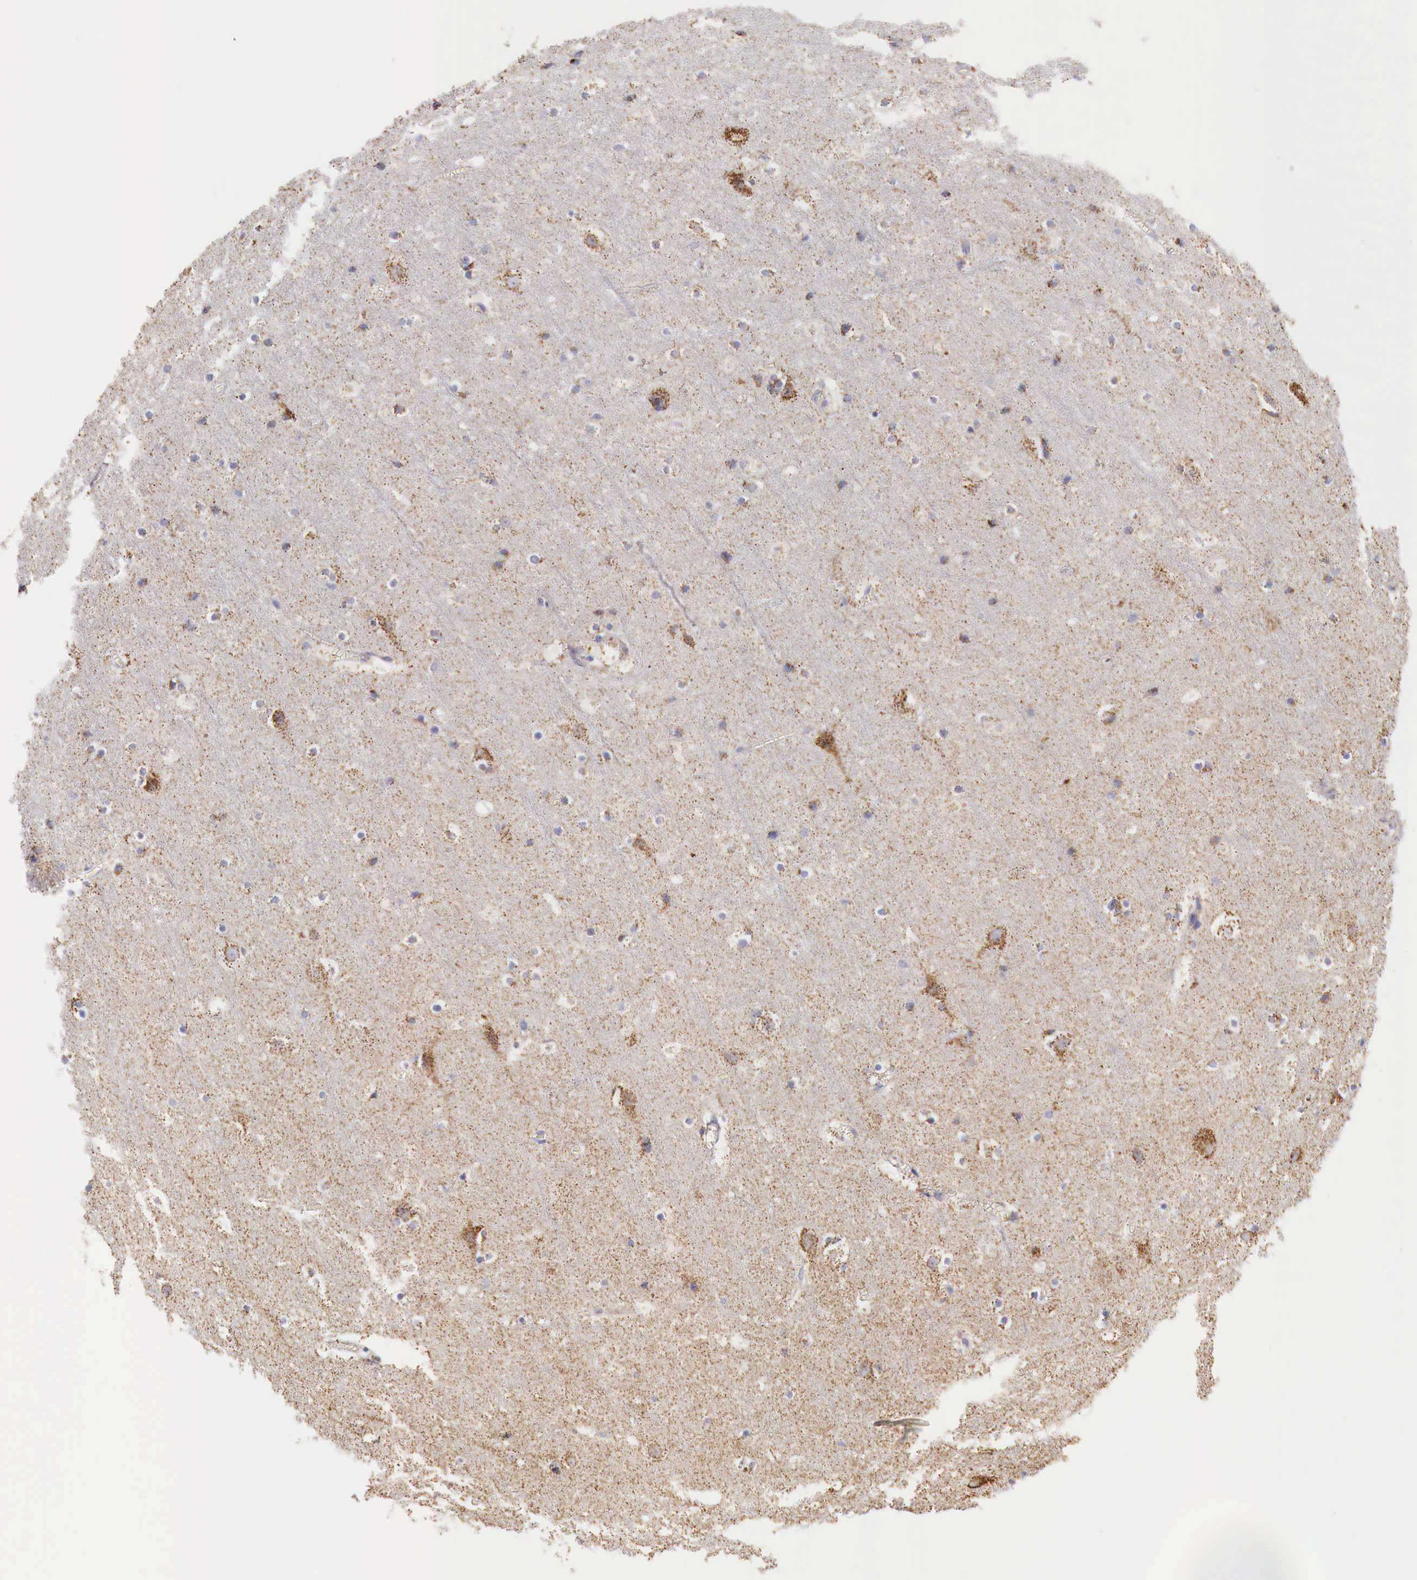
{"staining": {"intensity": "negative", "quantity": "none", "location": "none"}, "tissue": "cerebral cortex", "cell_type": "Endothelial cells", "image_type": "normal", "snomed": [{"axis": "morphology", "description": "Normal tissue, NOS"}, {"axis": "topography", "description": "Cerebral cortex"}], "caption": "A high-resolution histopathology image shows immunohistochemistry staining of benign cerebral cortex, which displays no significant staining in endothelial cells. (IHC, brightfield microscopy, high magnification).", "gene": "IDH3G", "patient": {"sex": "male", "age": 45}}